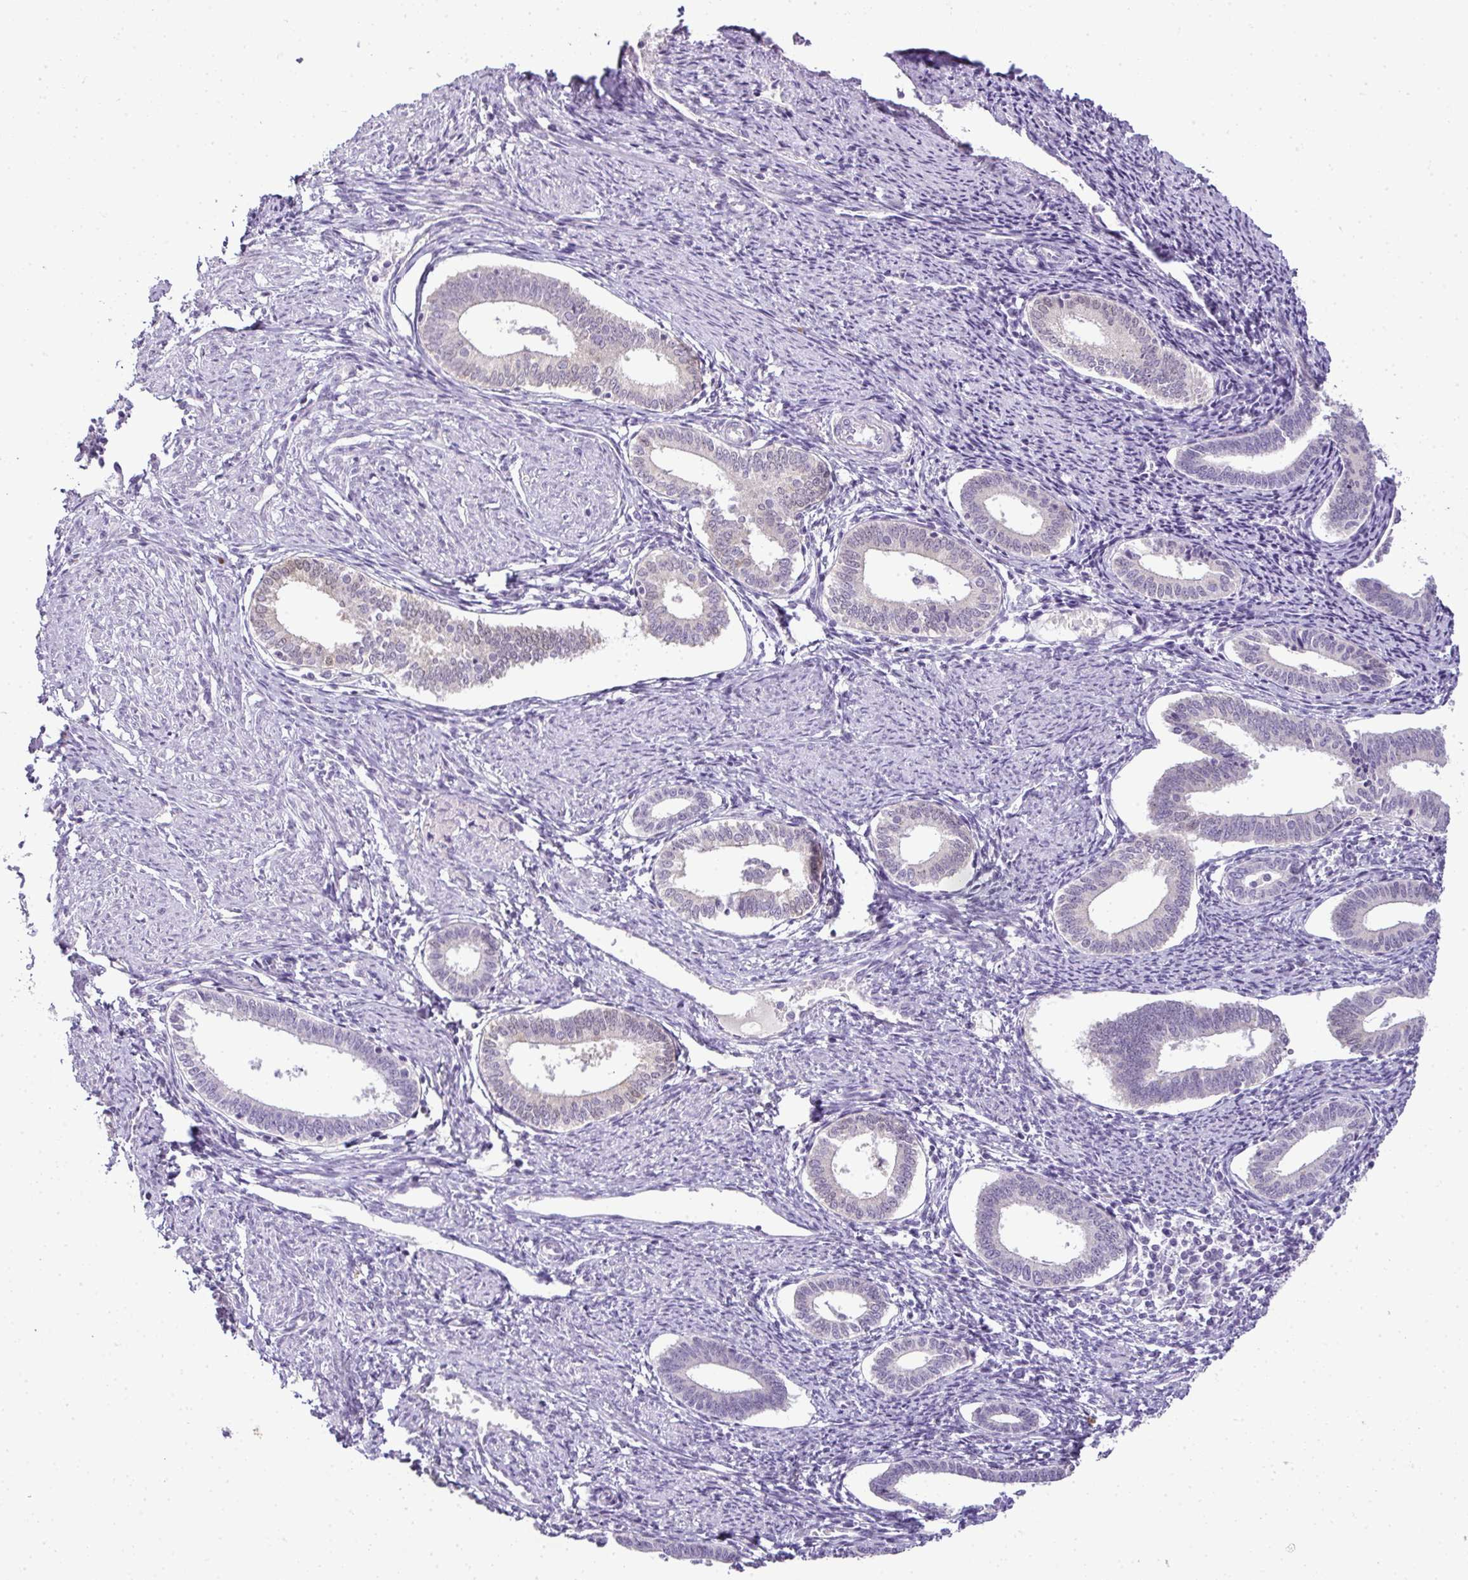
{"staining": {"intensity": "negative", "quantity": "none", "location": "none"}, "tissue": "endometrium", "cell_type": "Cells in endometrial stroma", "image_type": "normal", "snomed": [{"axis": "morphology", "description": "Normal tissue, NOS"}, {"axis": "topography", "description": "Endometrium"}], "caption": "The micrograph displays no staining of cells in endometrial stroma in benign endometrium.", "gene": "CMPK1", "patient": {"sex": "female", "age": 41}}